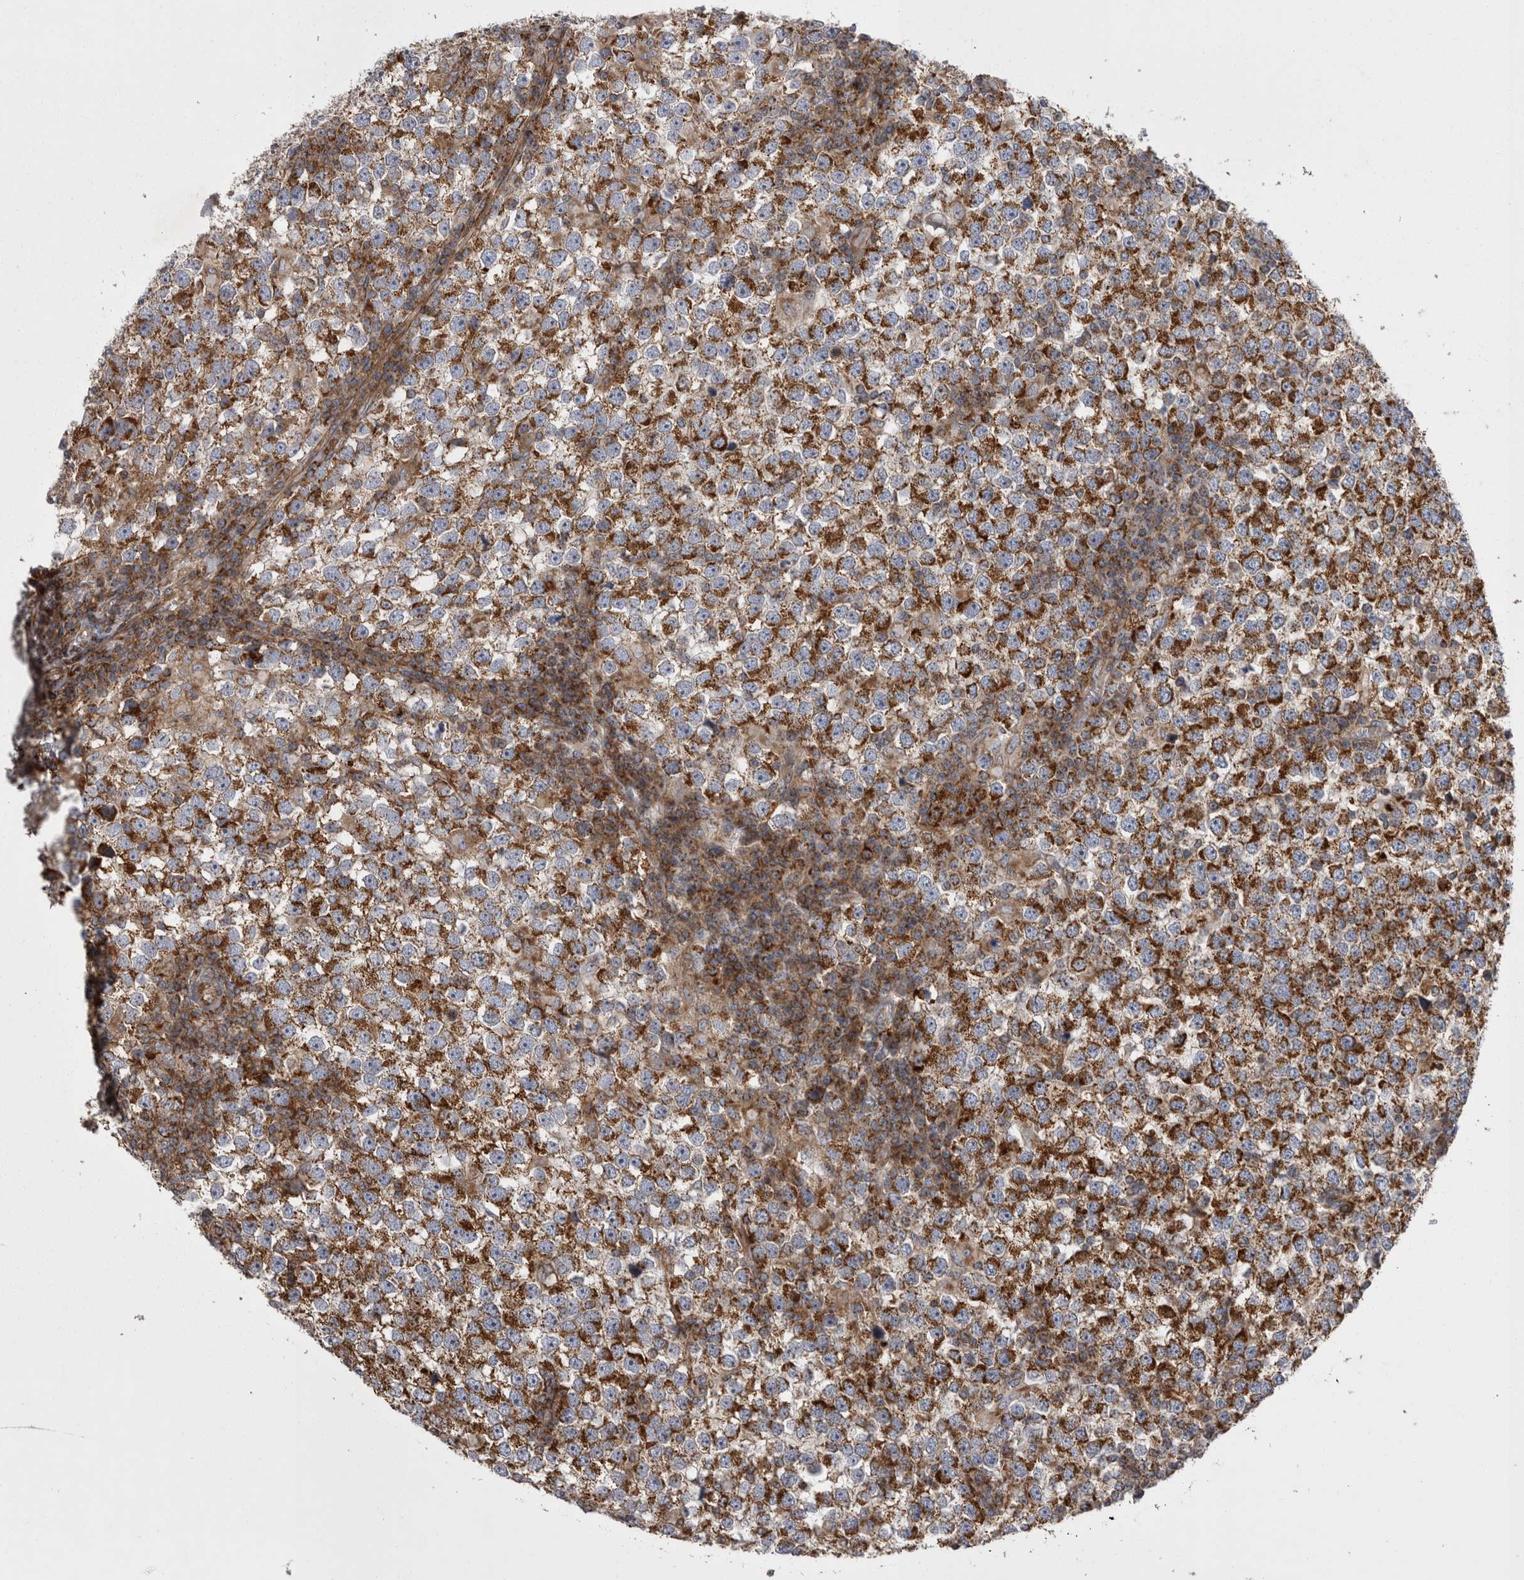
{"staining": {"intensity": "strong", "quantity": ">75%", "location": "cytoplasmic/membranous"}, "tissue": "testis cancer", "cell_type": "Tumor cells", "image_type": "cancer", "snomed": [{"axis": "morphology", "description": "Seminoma, NOS"}, {"axis": "topography", "description": "Testis"}], "caption": "Protein positivity by IHC reveals strong cytoplasmic/membranous positivity in about >75% of tumor cells in testis seminoma.", "gene": "TSPOAP1", "patient": {"sex": "male", "age": 65}}